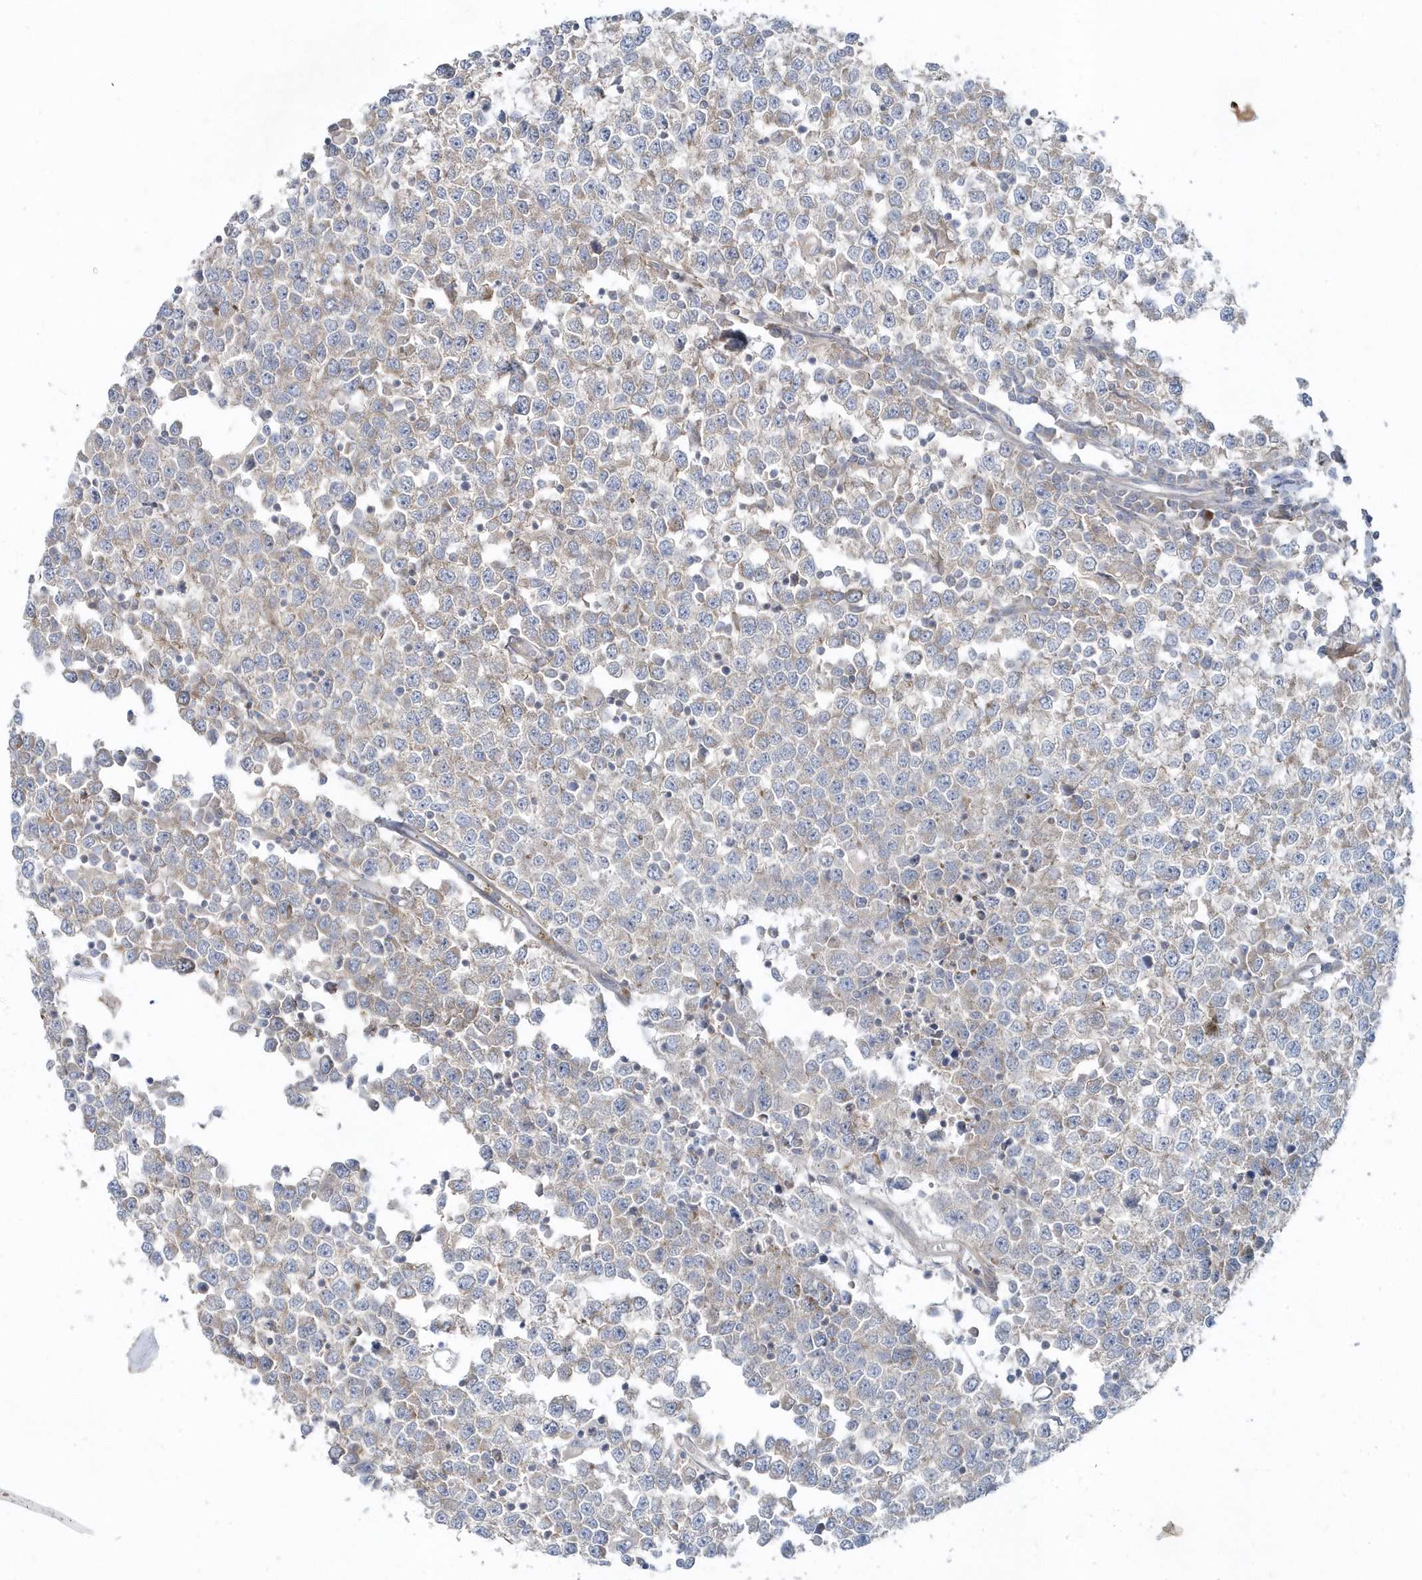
{"staining": {"intensity": "weak", "quantity": "25%-75%", "location": "cytoplasmic/membranous"}, "tissue": "testis cancer", "cell_type": "Tumor cells", "image_type": "cancer", "snomed": [{"axis": "morphology", "description": "Seminoma, NOS"}, {"axis": "topography", "description": "Testis"}], "caption": "The micrograph displays immunohistochemical staining of testis cancer (seminoma). There is weak cytoplasmic/membranous expression is present in approximately 25%-75% of tumor cells.", "gene": "LEXM", "patient": {"sex": "male", "age": 65}}